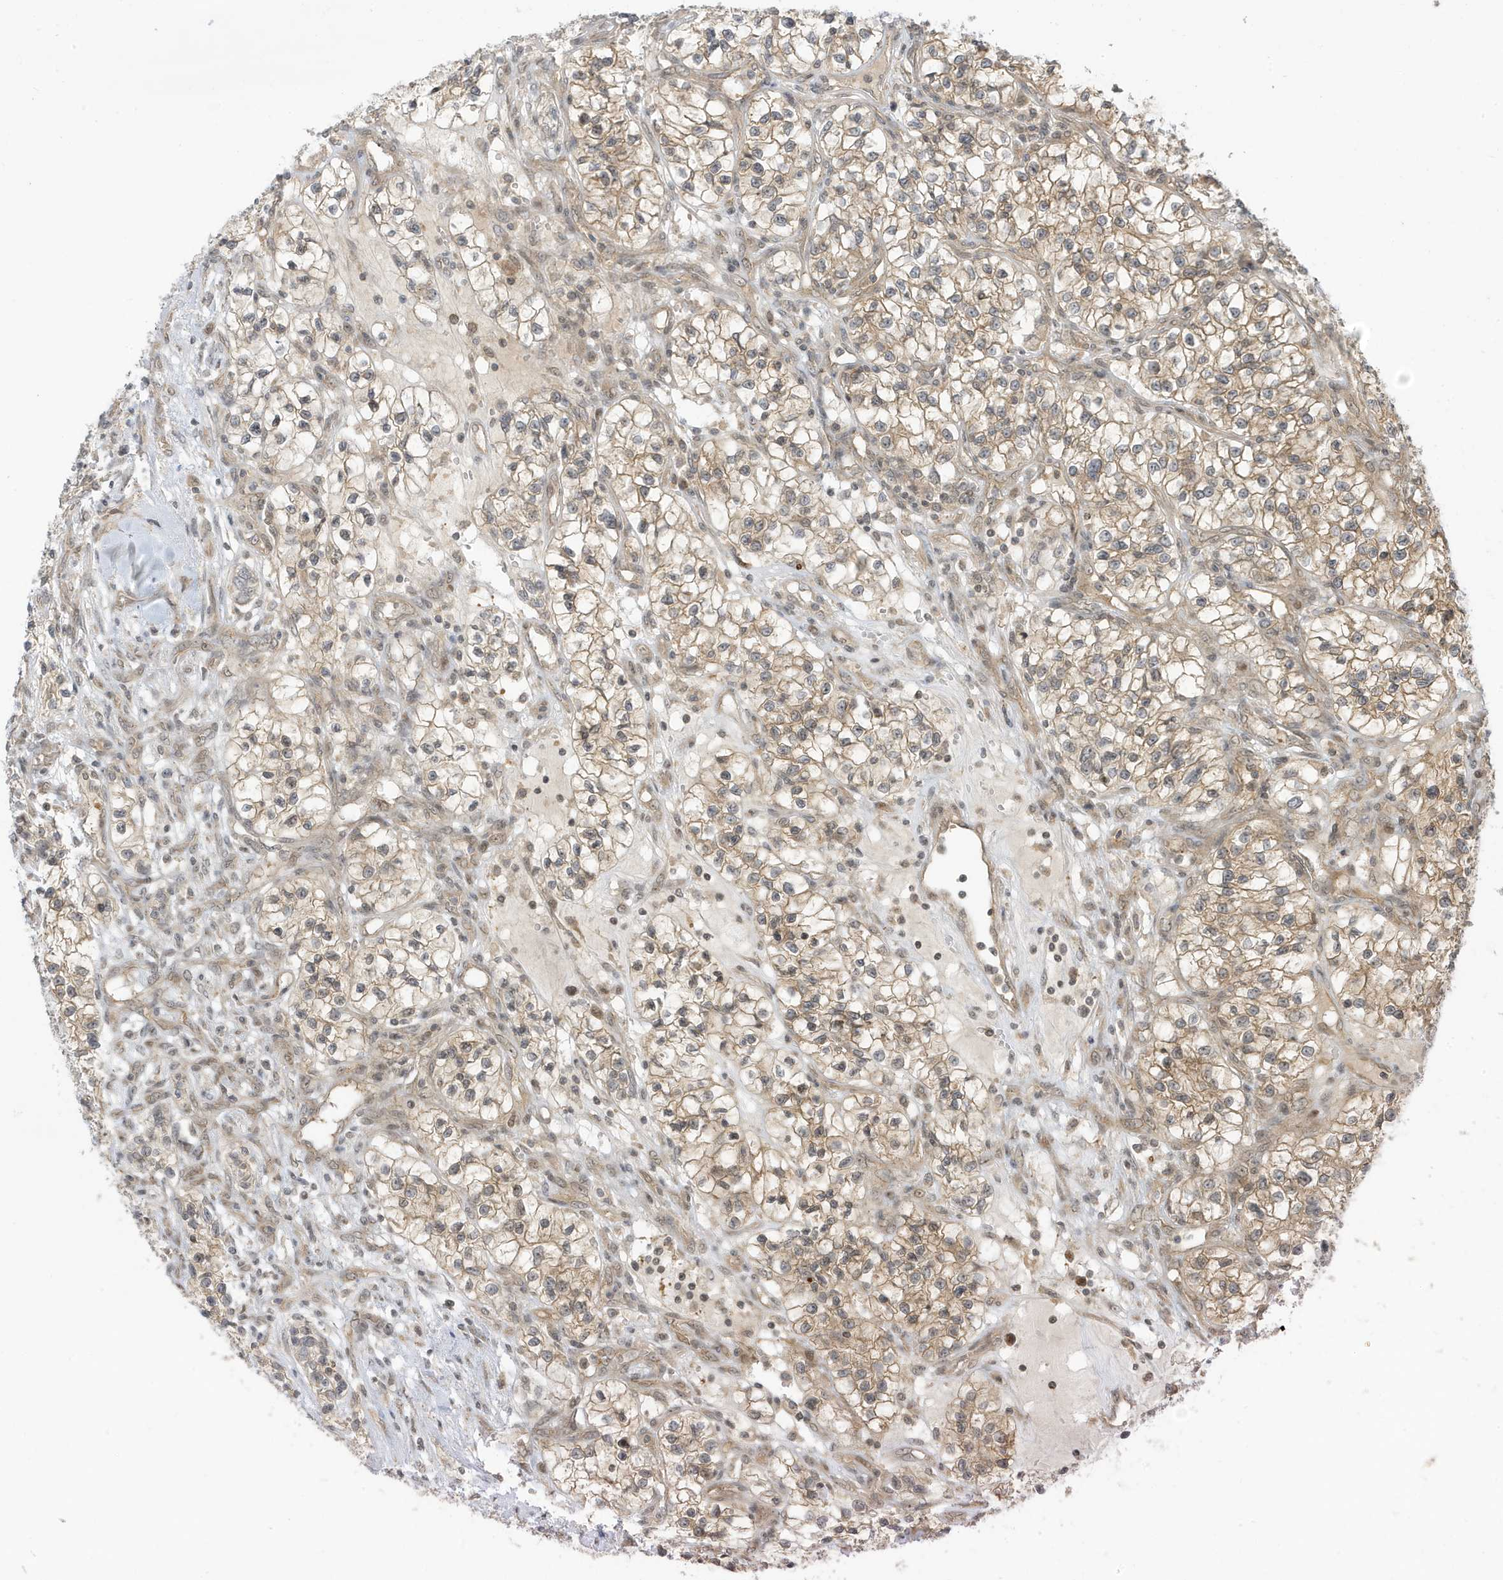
{"staining": {"intensity": "moderate", "quantity": ">75%", "location": "cytoplasmic/membranous"}, "tissue": "renal cancer", "cell_type": "Tumor cells", "image_type": "cancer", "snomed": [{"axis": "morphology", "description": "Adenocarcinoma, NOS"}, {"axis": "topography", "description": "Kidney"}], "caption": "Human renal cancer (adenocarcinoma) stained for a protein (brown) displays moderate cytoplasmic/membranous positive positivity in approximately >75% of tumor cells.", "gene": "TAB3", "patient": {"sex": "female", "age": 57}}